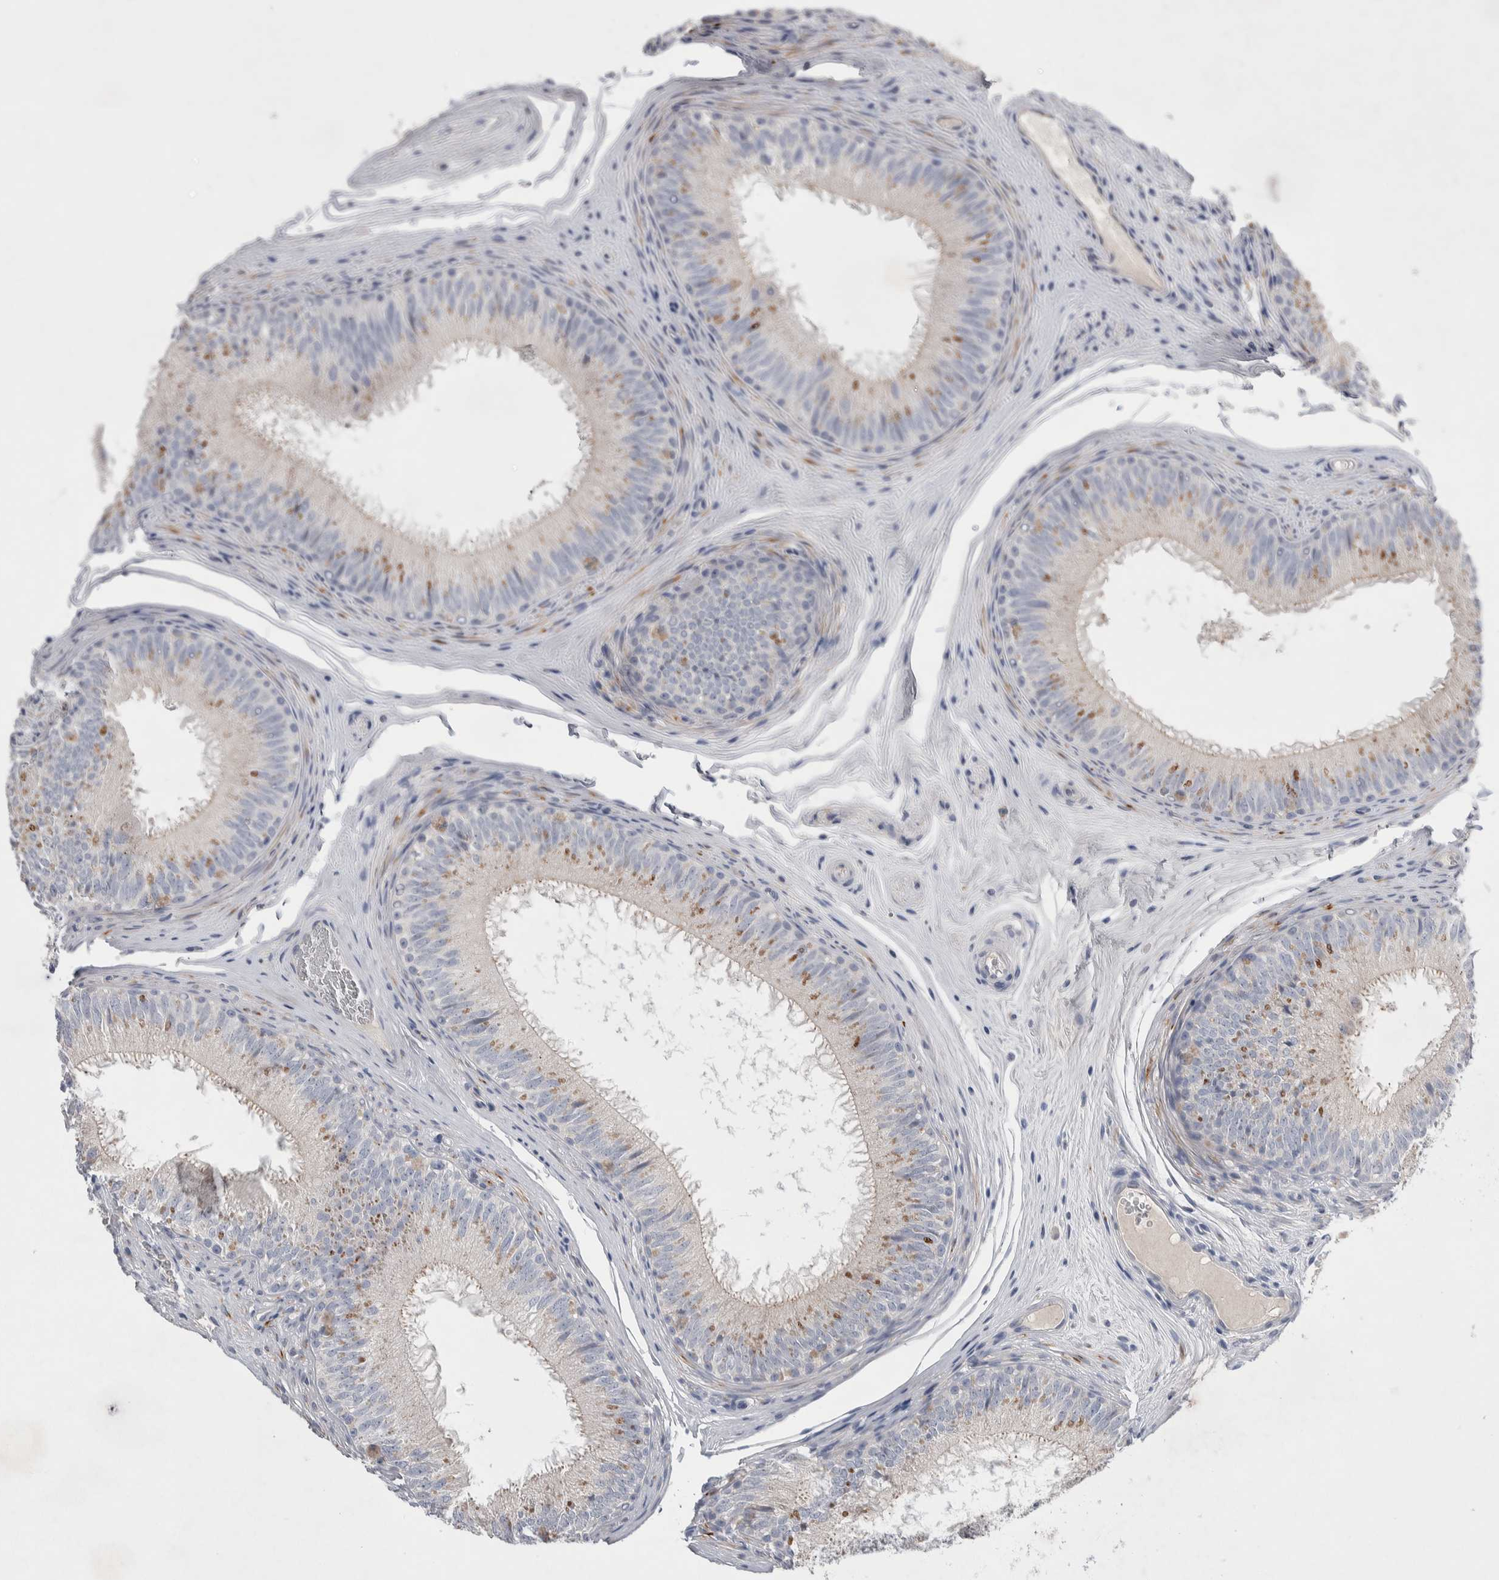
{"staining": {"intensity": "weak", "quantity": "<25%", "location": "cytoplasmic/membranous"}, "tissue": "epididymis", "cell_type": "Glandular cells", "image_type": "normal", "snomed": [{"axis": "morphology", "description": "Normal tissue, NOS"}, {"axis": "topography", "description": "Epididymis"}], "caption": "This is an immunohistochemistry (IHC) histopathology image of unremarkable epididymis. There is no expression in glandular cells.", "gene": "CEP131", "patient": {"sex": "male", "age": 32}}